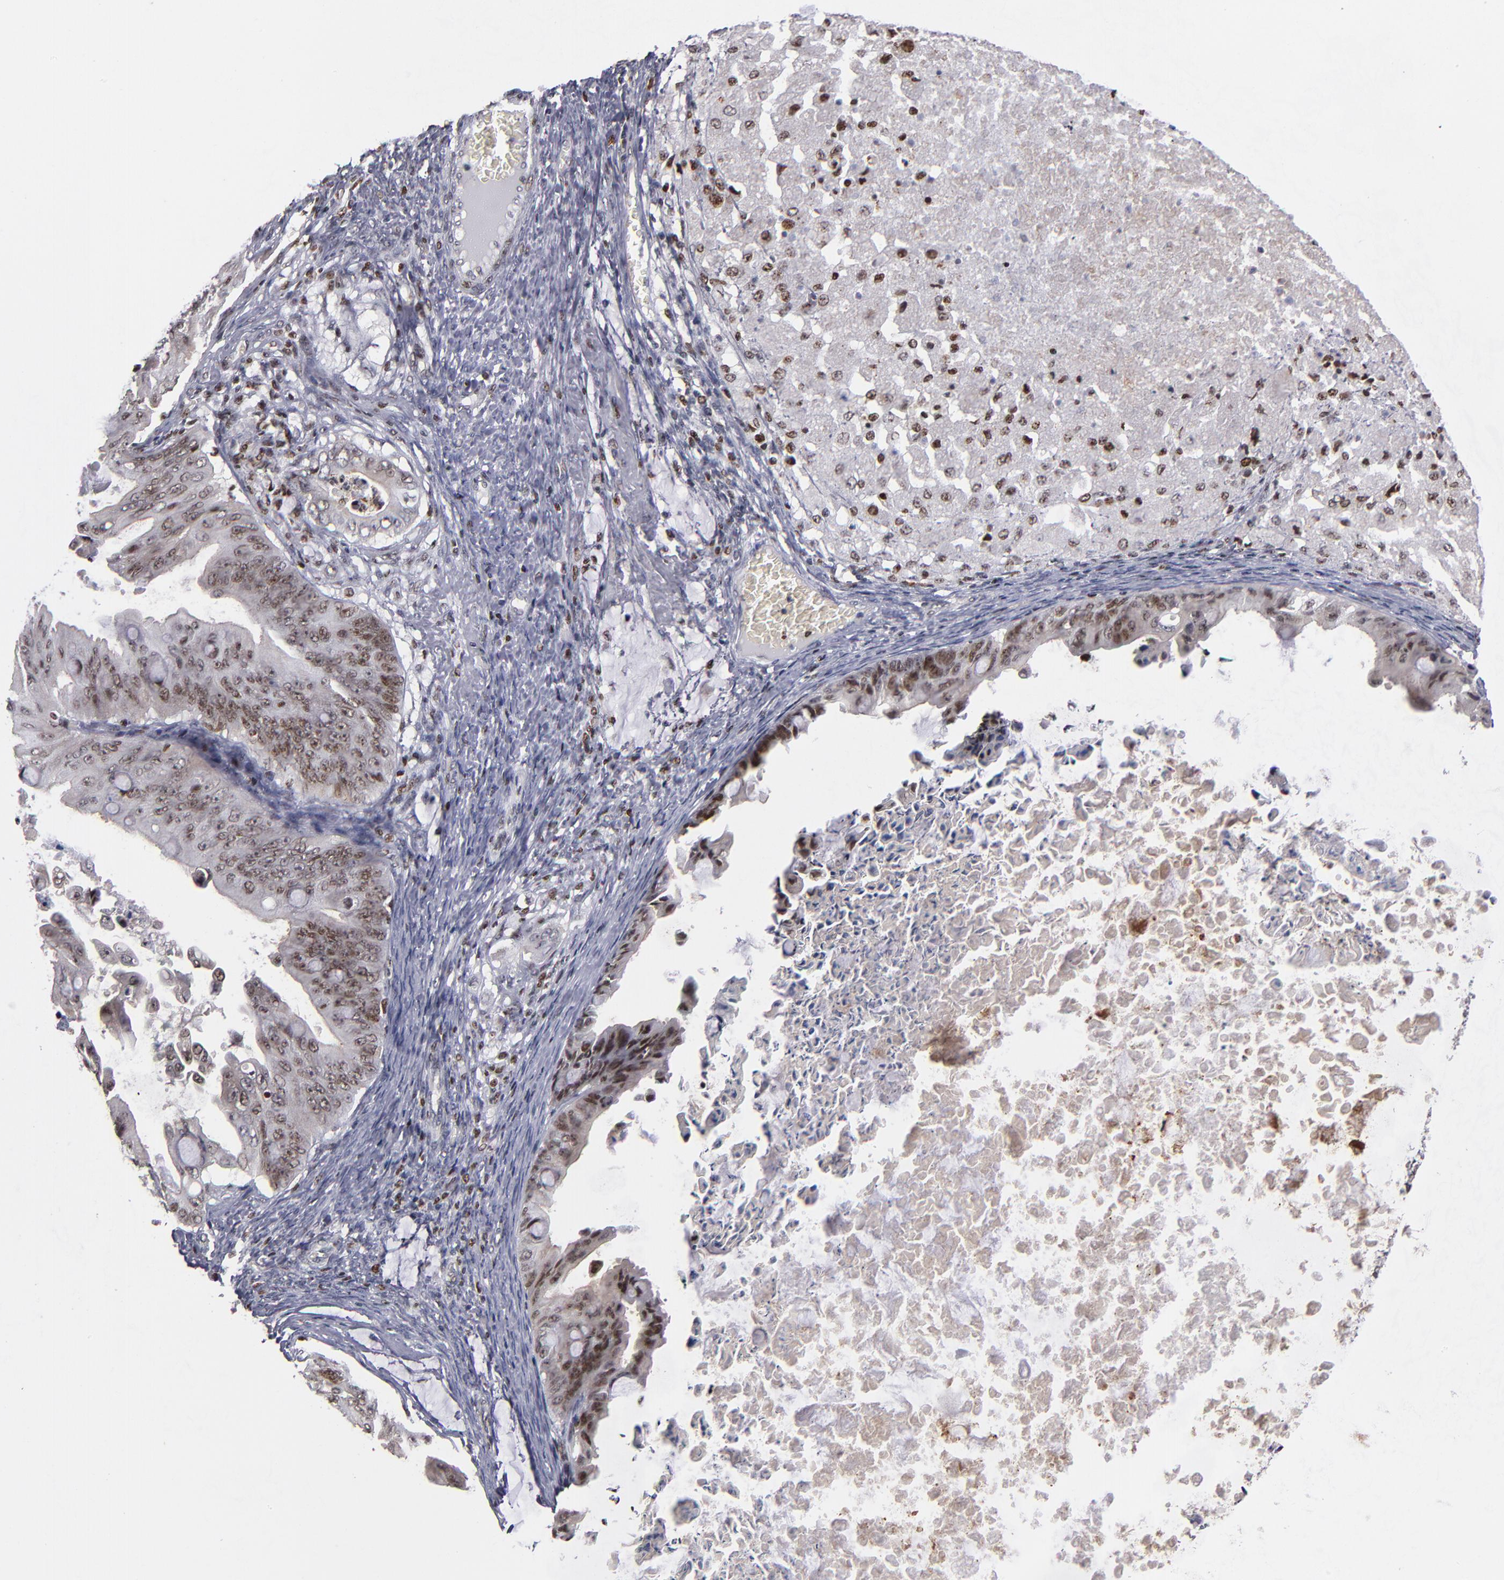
{"staining": {"intensity": "moderate", "quantity": ">75%", "location": "nuclear"}, "tissue": "ovarian cancer", "cell_type": "Tumor cells", "image_type": "cancer", "snomed": [{"axis": "morphology", "description": "Cystadenocarcinoma, mucinous, NOS"}, {"axis": "topography", "description": "Ovary"}], "caption": "Ovarian cancer (mucinous cystadenocarcinoma) tissue shows moderate nuclear expression in about >75% of tumor cells, visualized by immunohistochemistry.", "gene": "KDM6A", "patient": {"sex": "female", "age": 37}}